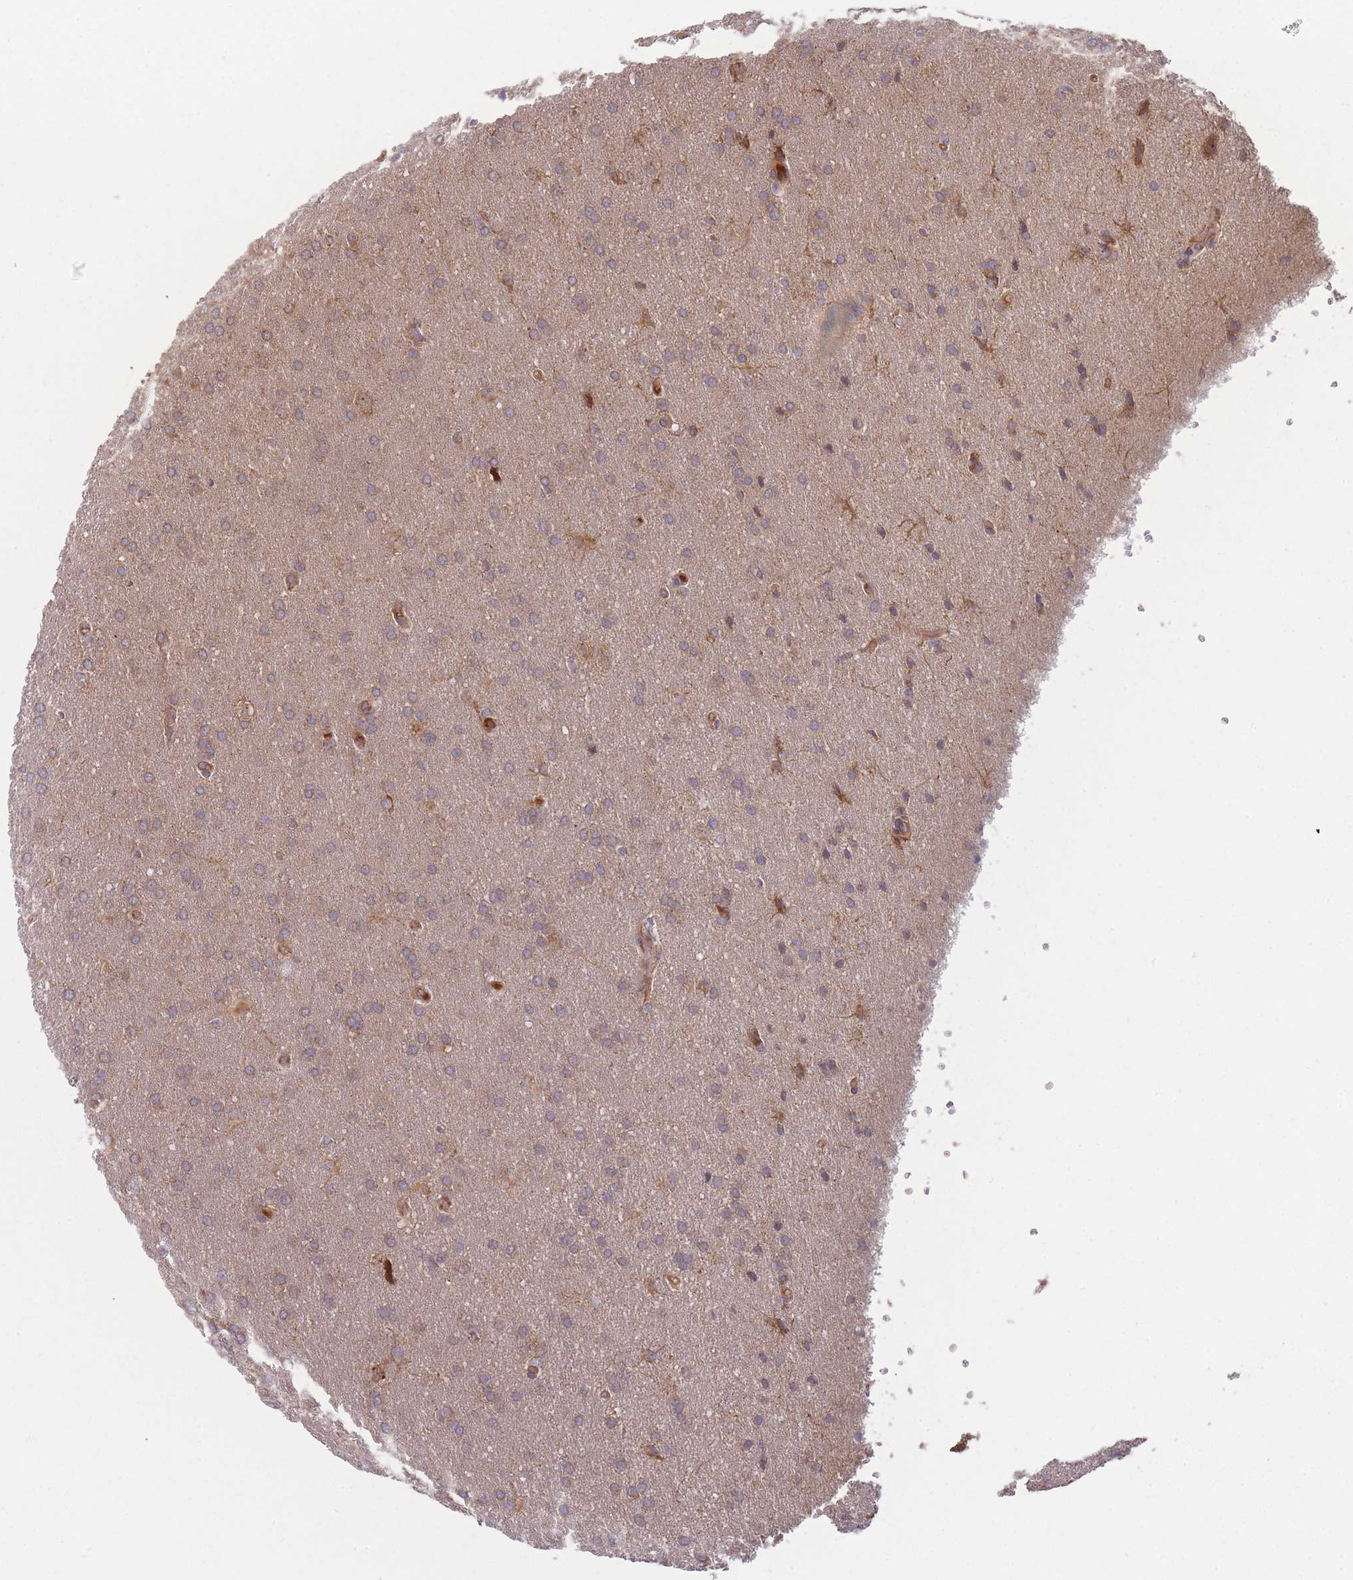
{"staining": {"intensity": "negative", "quantity": "none", "location": "none"}, "tissue": "glioma", "cell_type": "Tumor cells", "image_type": "cancer", "snomed": [{"axis": "morphology", "description": "Glioma, malignant, Low grade"}, {"axis": "topography", "description": "Brain"}], "caption": "This is an immunohistochemistry image of human glioma. There is no expression in tumor cells.", "gene": "ATP5MG", "patient": {"sex": "female", "age": 32}}